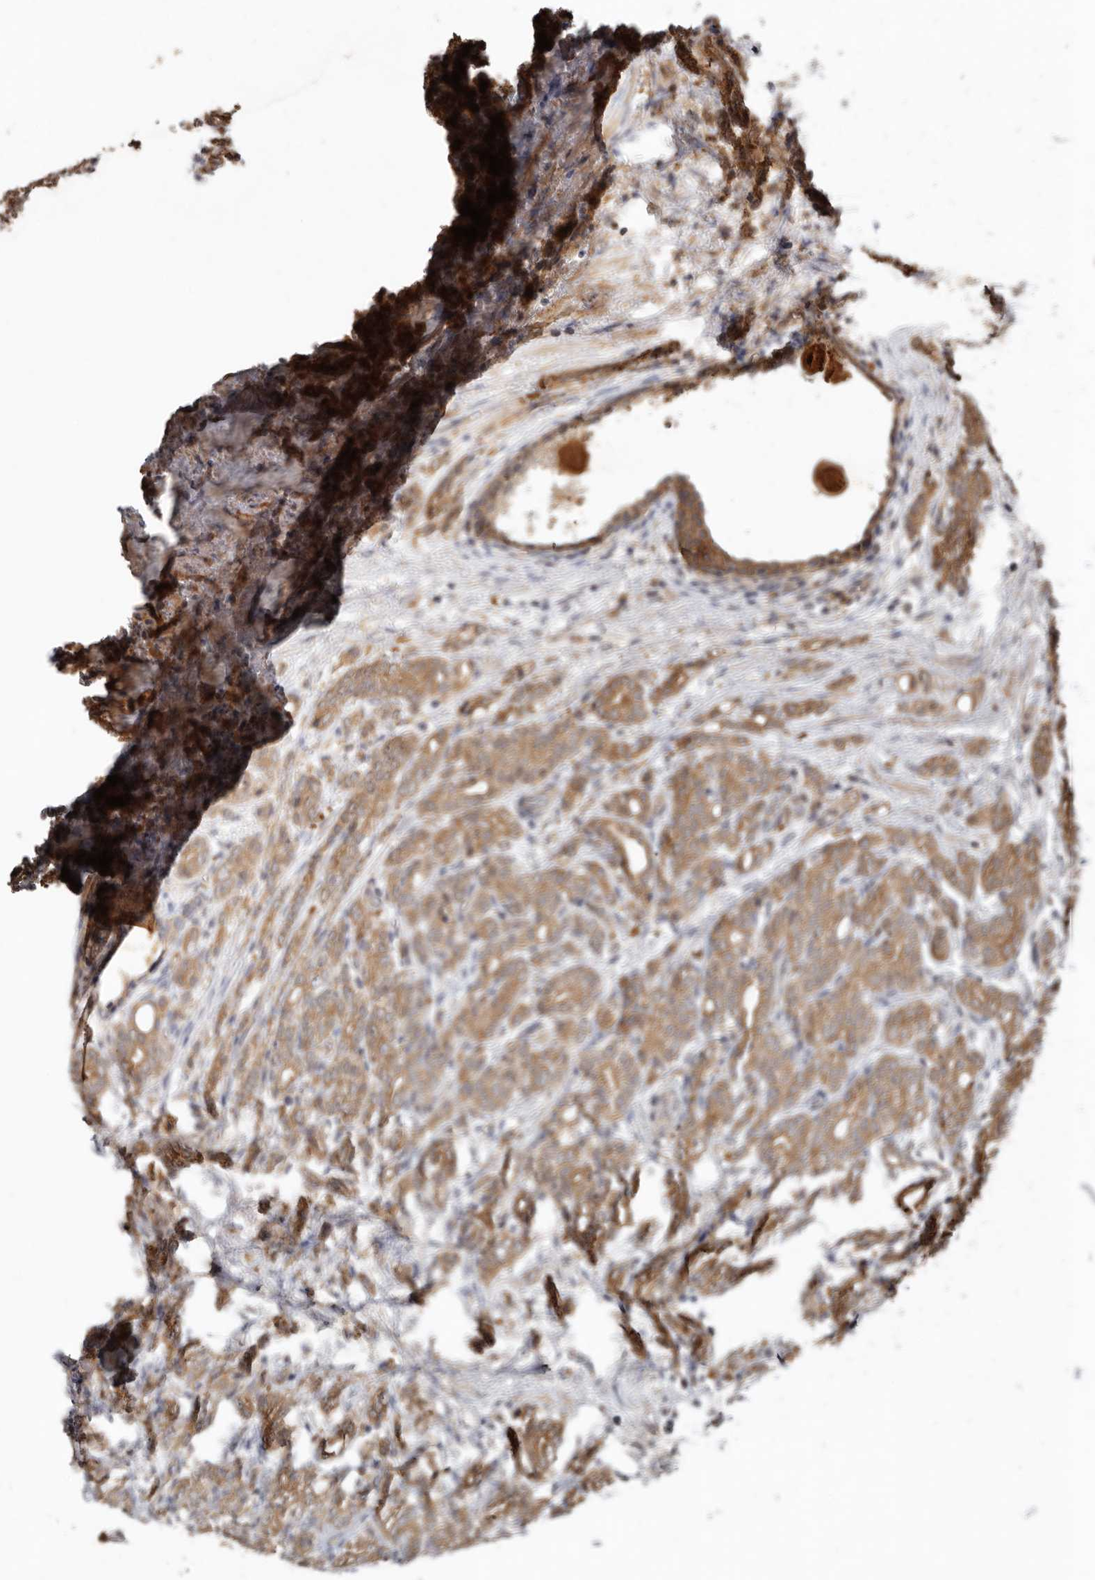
{"staining": {"intensity": "moderate", "quantity": ">75%", "location": "cytoplasmic/membranous"}, "tissue": "prostate cancer", "cell_type": "Tumor cells", "image_type": "cancer", "snomed": [{"axis": "morphology", "description": "Adenocarcinoma, High grade"}, {"axis": "topography", "description": "Prostate"}], "caption": "Prostate cancer tissue displays moderate cytoplasmic/membranous positivity in approximately >75% of tumor cells Using DAB (3,3'-diaminobenzidine) (brown) and hematoxylin (blue) stains, captured at high magnification using brightfield microscopy.", "gene": "RSPO2", "patient": {"sex": "male", "age": 57}}